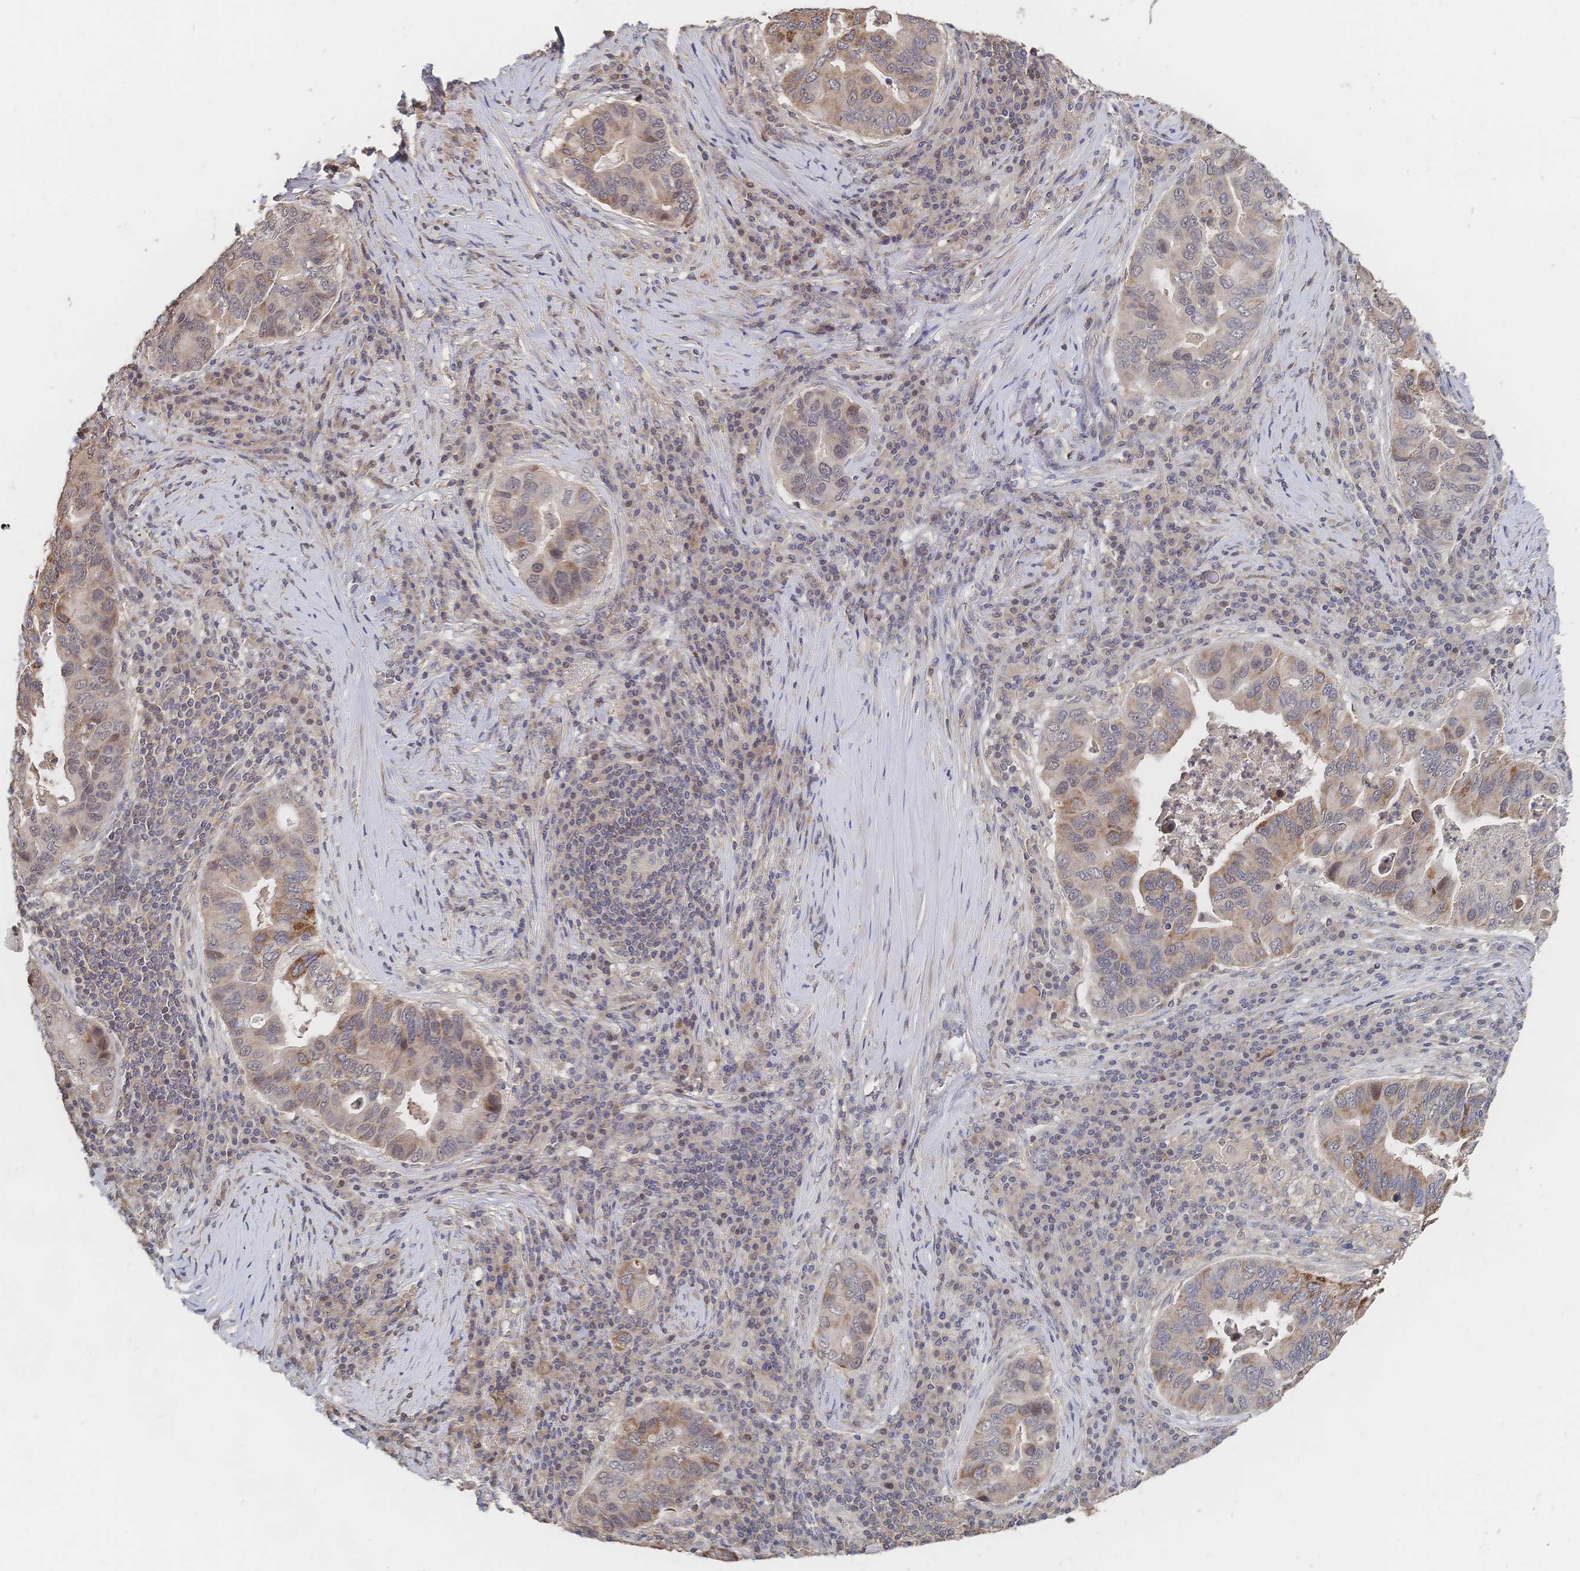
{"staining": {"intensity": "moderate", "quantity": "25%-75%", "location": "cytoplasmic/membranous"}, "tissue": "lung cancer", "cell_type": "Tumor cells", "image_type": "cancer", "snomed": [{"axis": "morphology", "description": "Adenocarcinoma, NOS"}, {"axis": "morphology", "description": "Adenocarcinoma, metastatic, NOS"}, {"axis": "topography", "description": "Lymph node"}, {"axis": "topography", "description": "Lung"}], "caption": "Lung cancer stained with a protein marker reveals moderate staining in tumor cells.", "gene": "LRP5", "patient": {"sex": "female", "age": 54}}